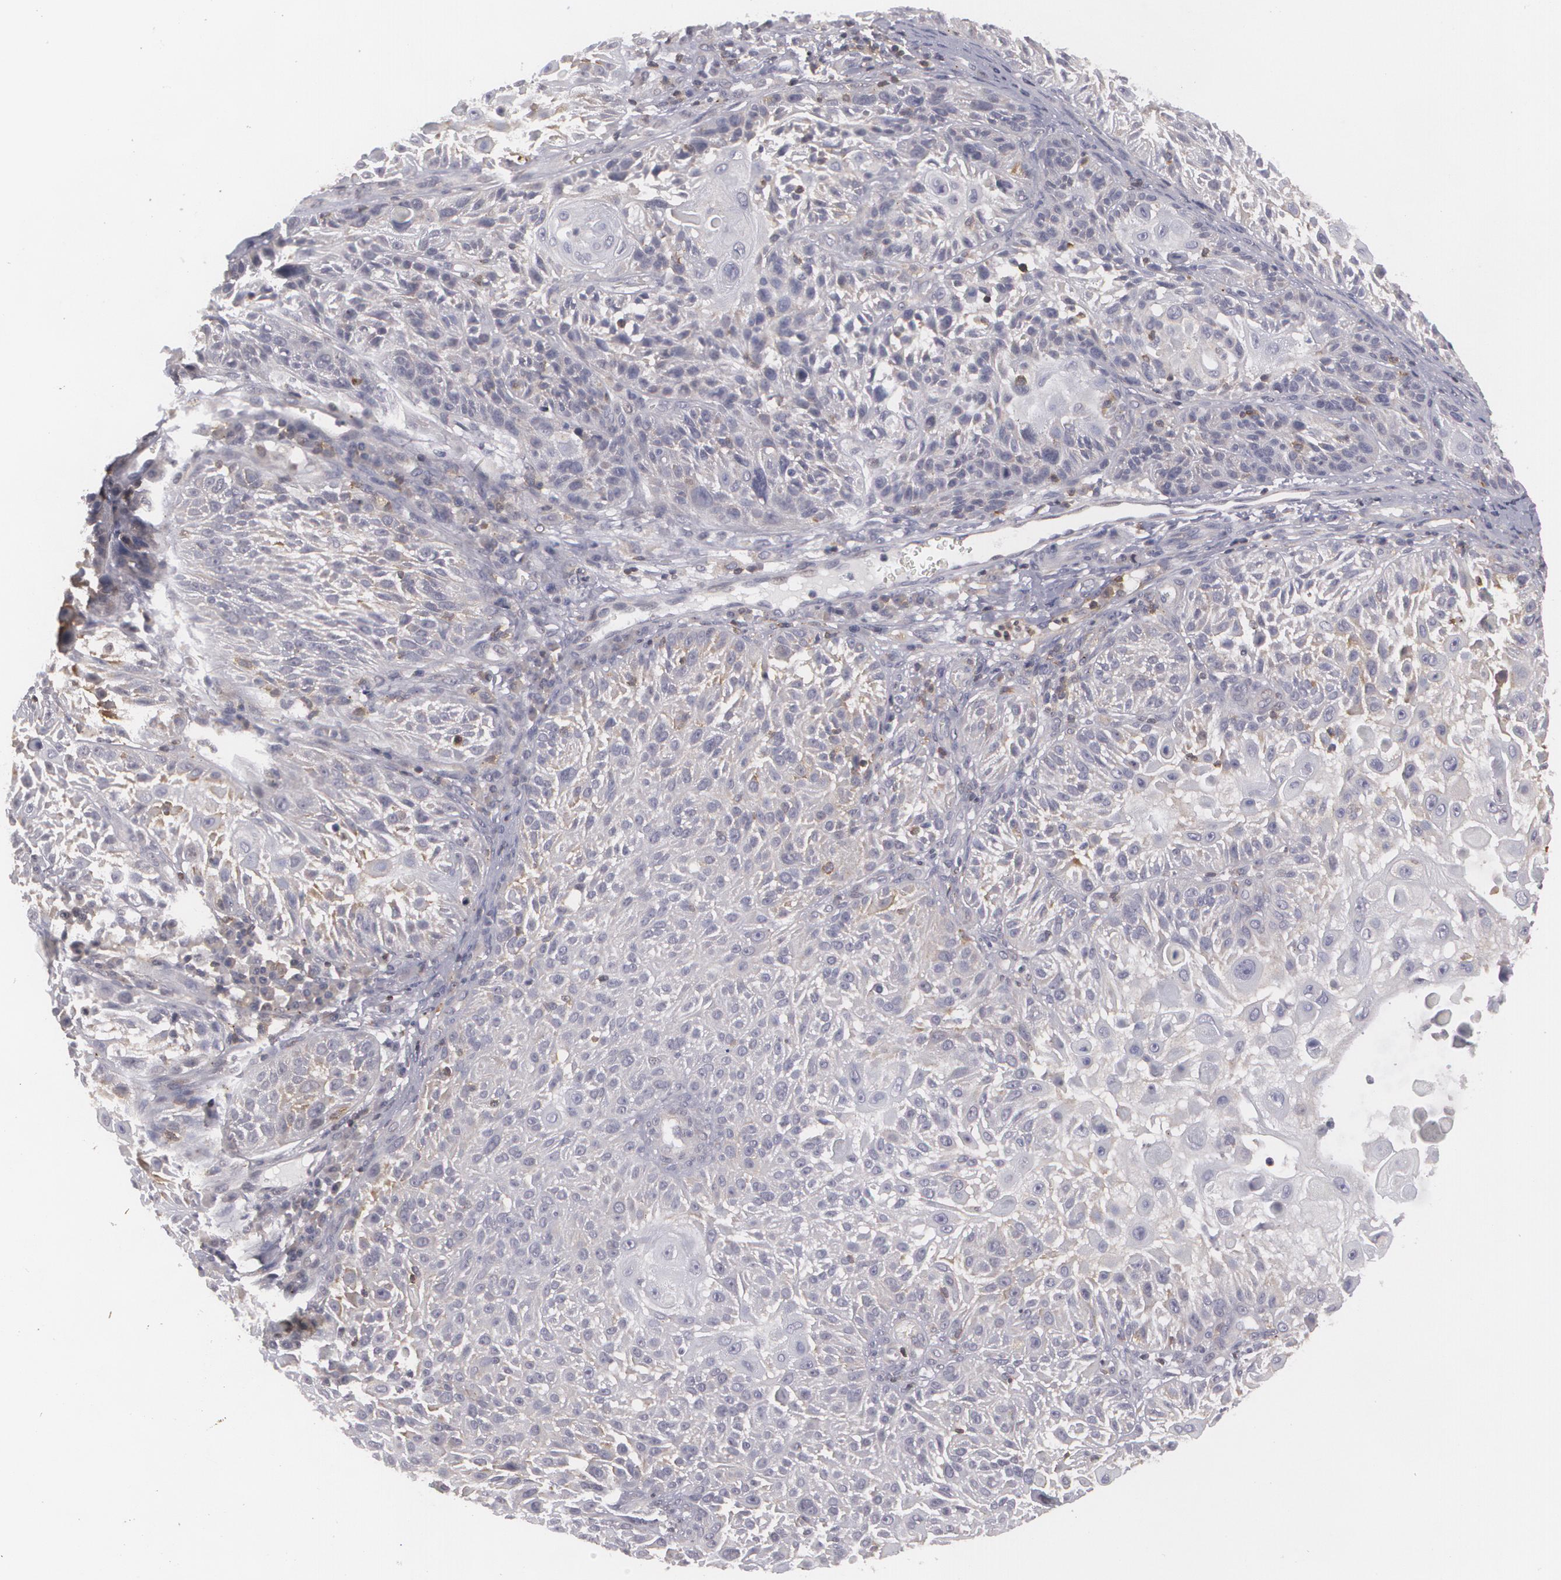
{"staining": {"intensity": "weak", "quantity": "<25%", "location": "cytoplasmic/membranous"}, "tissue": "skin cancer", "cell_type": "Tumor cells", "image_type": "cancer", "snomed": [{"axis": "morphology", "description": "Squamous cell carcinoma, NOS"}, {"axis": "topography", "description": "Skin"}], "caption": "Immunohistochemistry of human skin cancer (squamous cell carcinoma) shows no expression in tumor cells. The staining was performed using DAB (3,3'-diaminobenzidine) to visualize the protein expression in brown, while the nuclei were stained in blue with hematoxylin (Magnification: 20x).", "gene": "BIN1", "patient": {"sex": "female", "age": 89}}